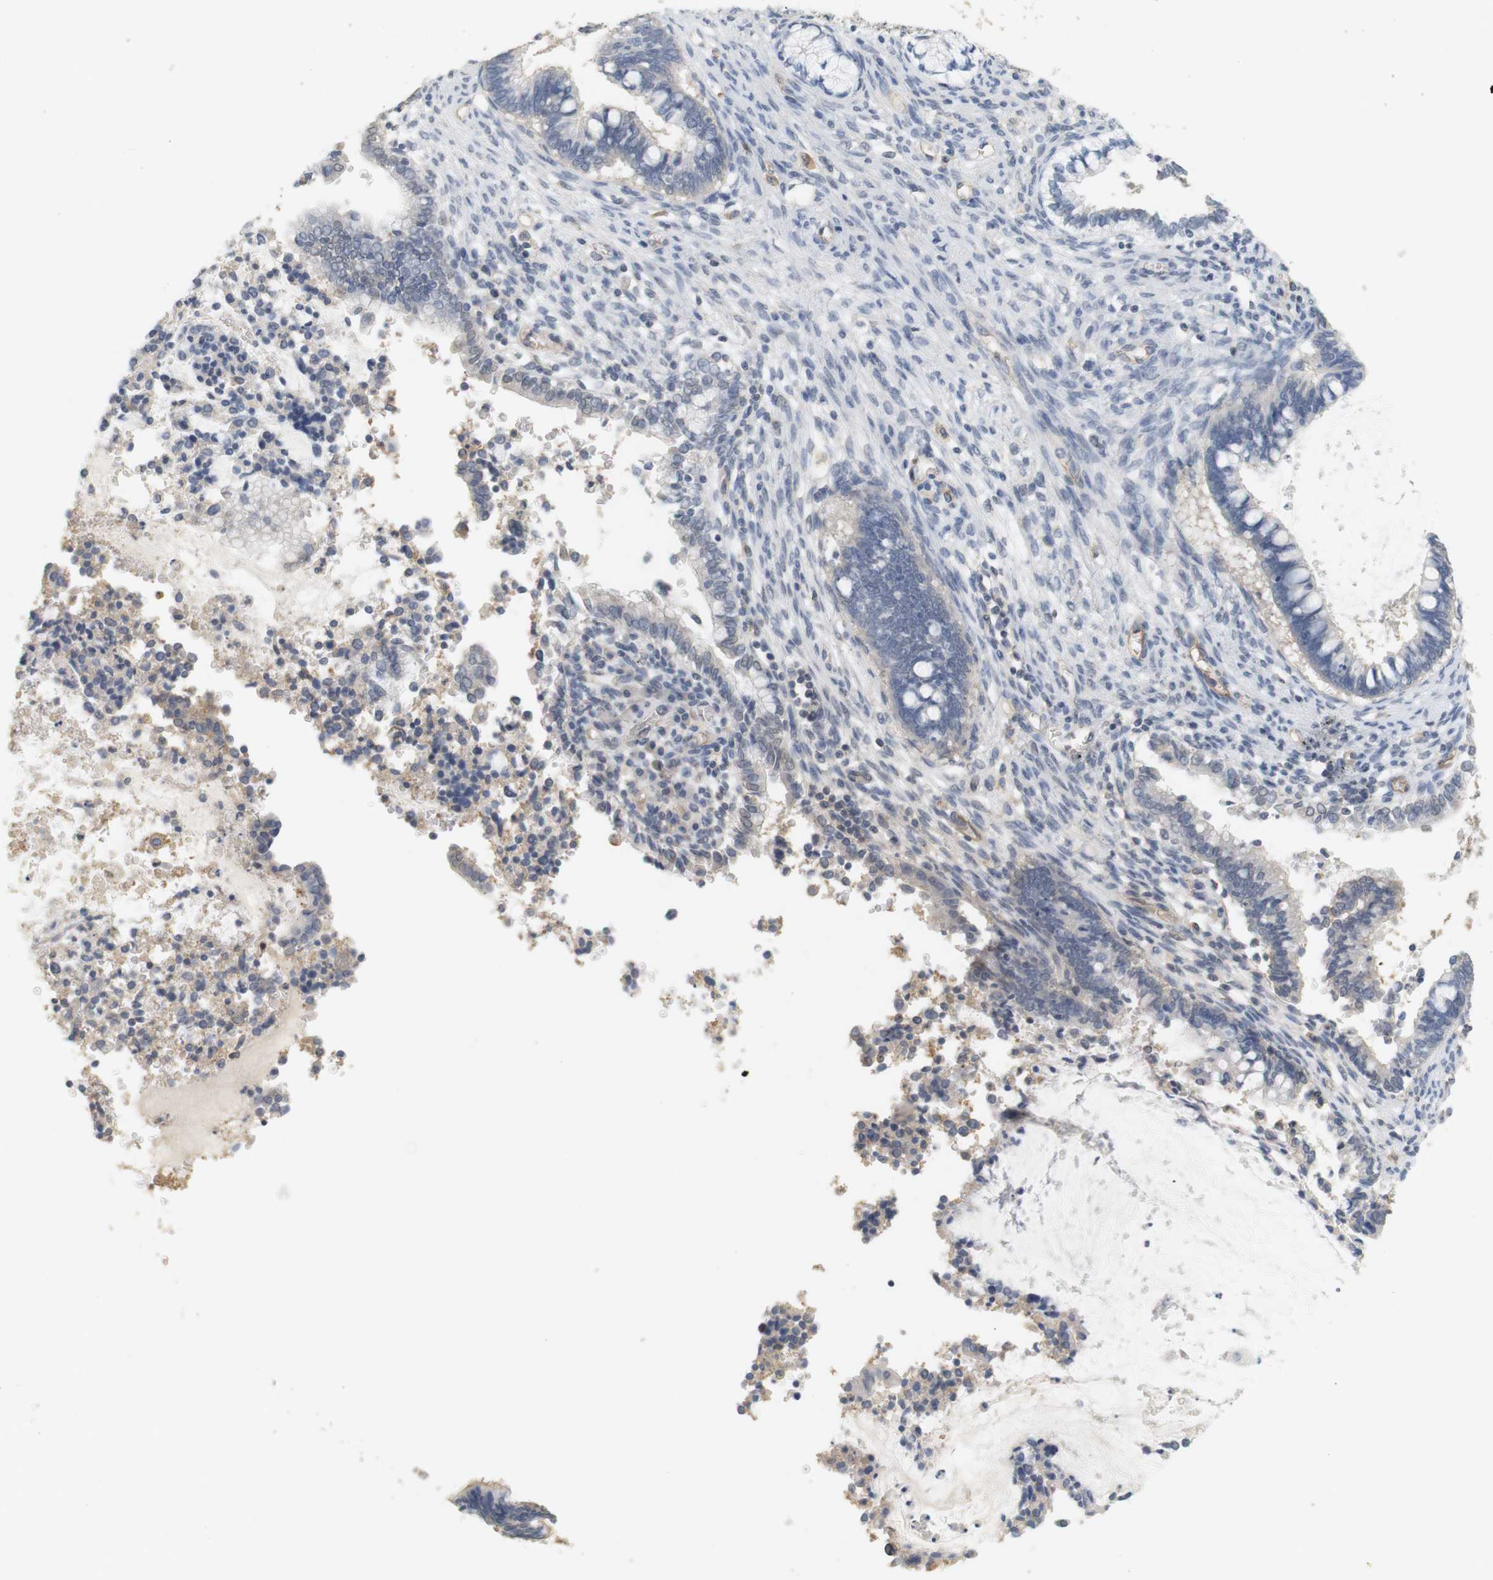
{"staining": {"intensity": "negative", "quantity": "none", "location": "none"}, "tissue": "cervical cancer", "cell_type": "Tumor cells", "image_type": "cancer", "snomed": [{"axis": "morphology", "description": "Adenocarcinoma, NOS"}, {"axis": "topography", "description": "Cervix"}], "caption": "This is a image of immunohistochemistry staining of cervical cancer (adenocarcinoma), which shows no expression in tumor cells. (DAB immunohistochemistry (IHC) visualized using brightfield microscopy, high magnification).", "gene": "OSR1", "patient": {"sex": "female", "age": 44}}